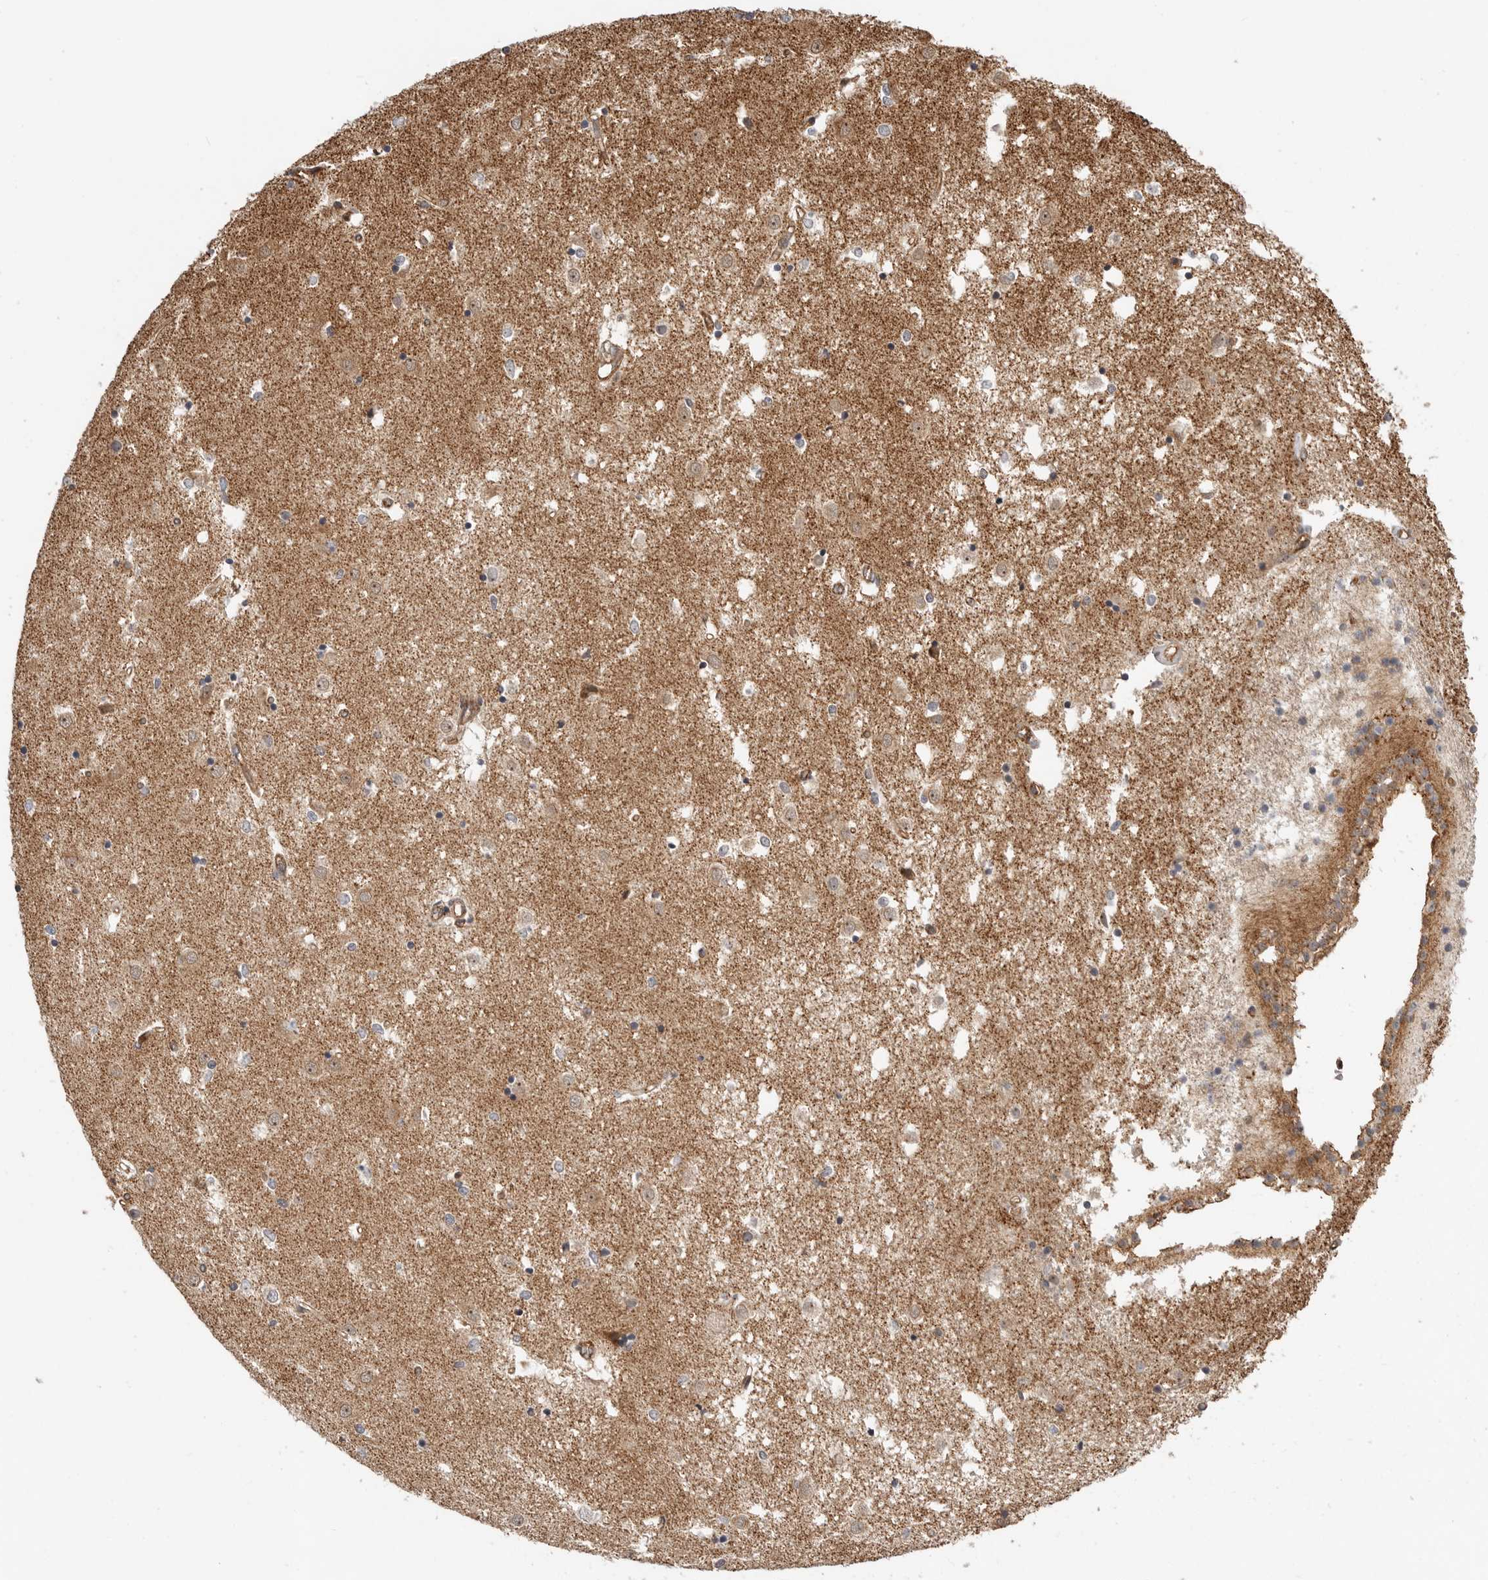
{"staining": {"intensity": "weak", "quantity": "<25%", "location": "cytoplasmic/membranous"}, "tissue": "caudate", "cell_type": "Glial cells", "image_type": "normal", "snomed": [{"axis": "morphology", "description": "Normal tissue, NOS"}, {"axis": "topography", "description": "Lateral ventricle wall"}], "caption": "A high-resolution micrograph shows immunohistochemistry staining of unremarkable caudate, which demonstrates no significant expression in glial cells. (DAB (3,3'-diaminobenzidine) immunohistochemistry, high magnification).", "gene": "GPATCH2", "patient": {"sex": "male", "age": 45}}